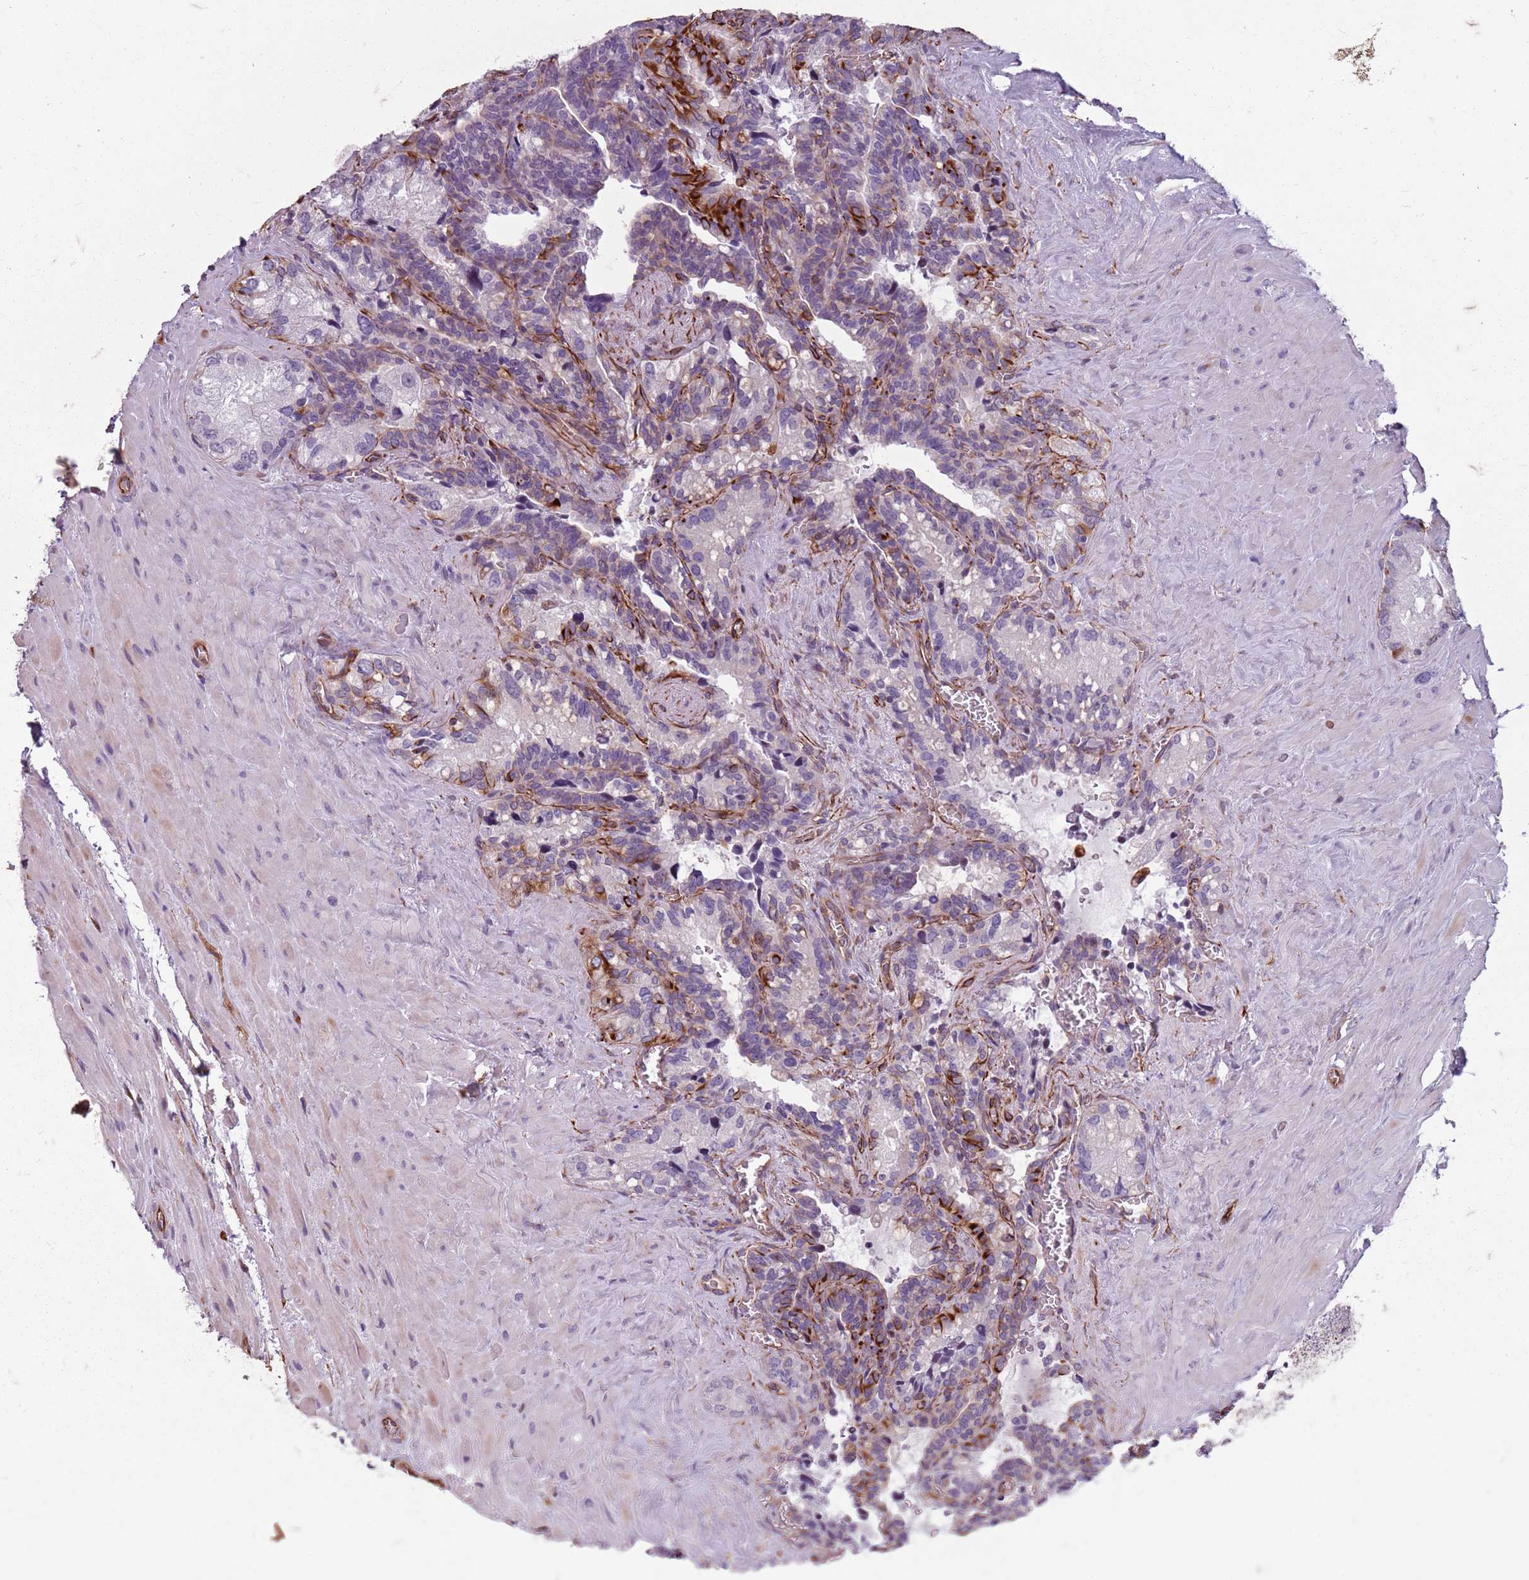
{"staining": {"intensity": "strong", "quantity": "<25%", "location": "cytoplasmic/membranous"}, "tissue": "seminal vesicle", "cell_type": "Glandular cells", "image_type": "normal", "snomed": [{"axis": "morphology", "description": "Normal tissue, NOS"}, {"axis": "topography", "description": "Seminal veicle"}], "caption": "A high-resolution photomicrograph shows immunohistochemistry (IHC) staining of benign seminal vesicle, which reveals strong cytoplasmic/membranous staining in about <25% of glandular cells.", "gene": "TAS2R38", "patient": {"sex": "male", "age": 68}}